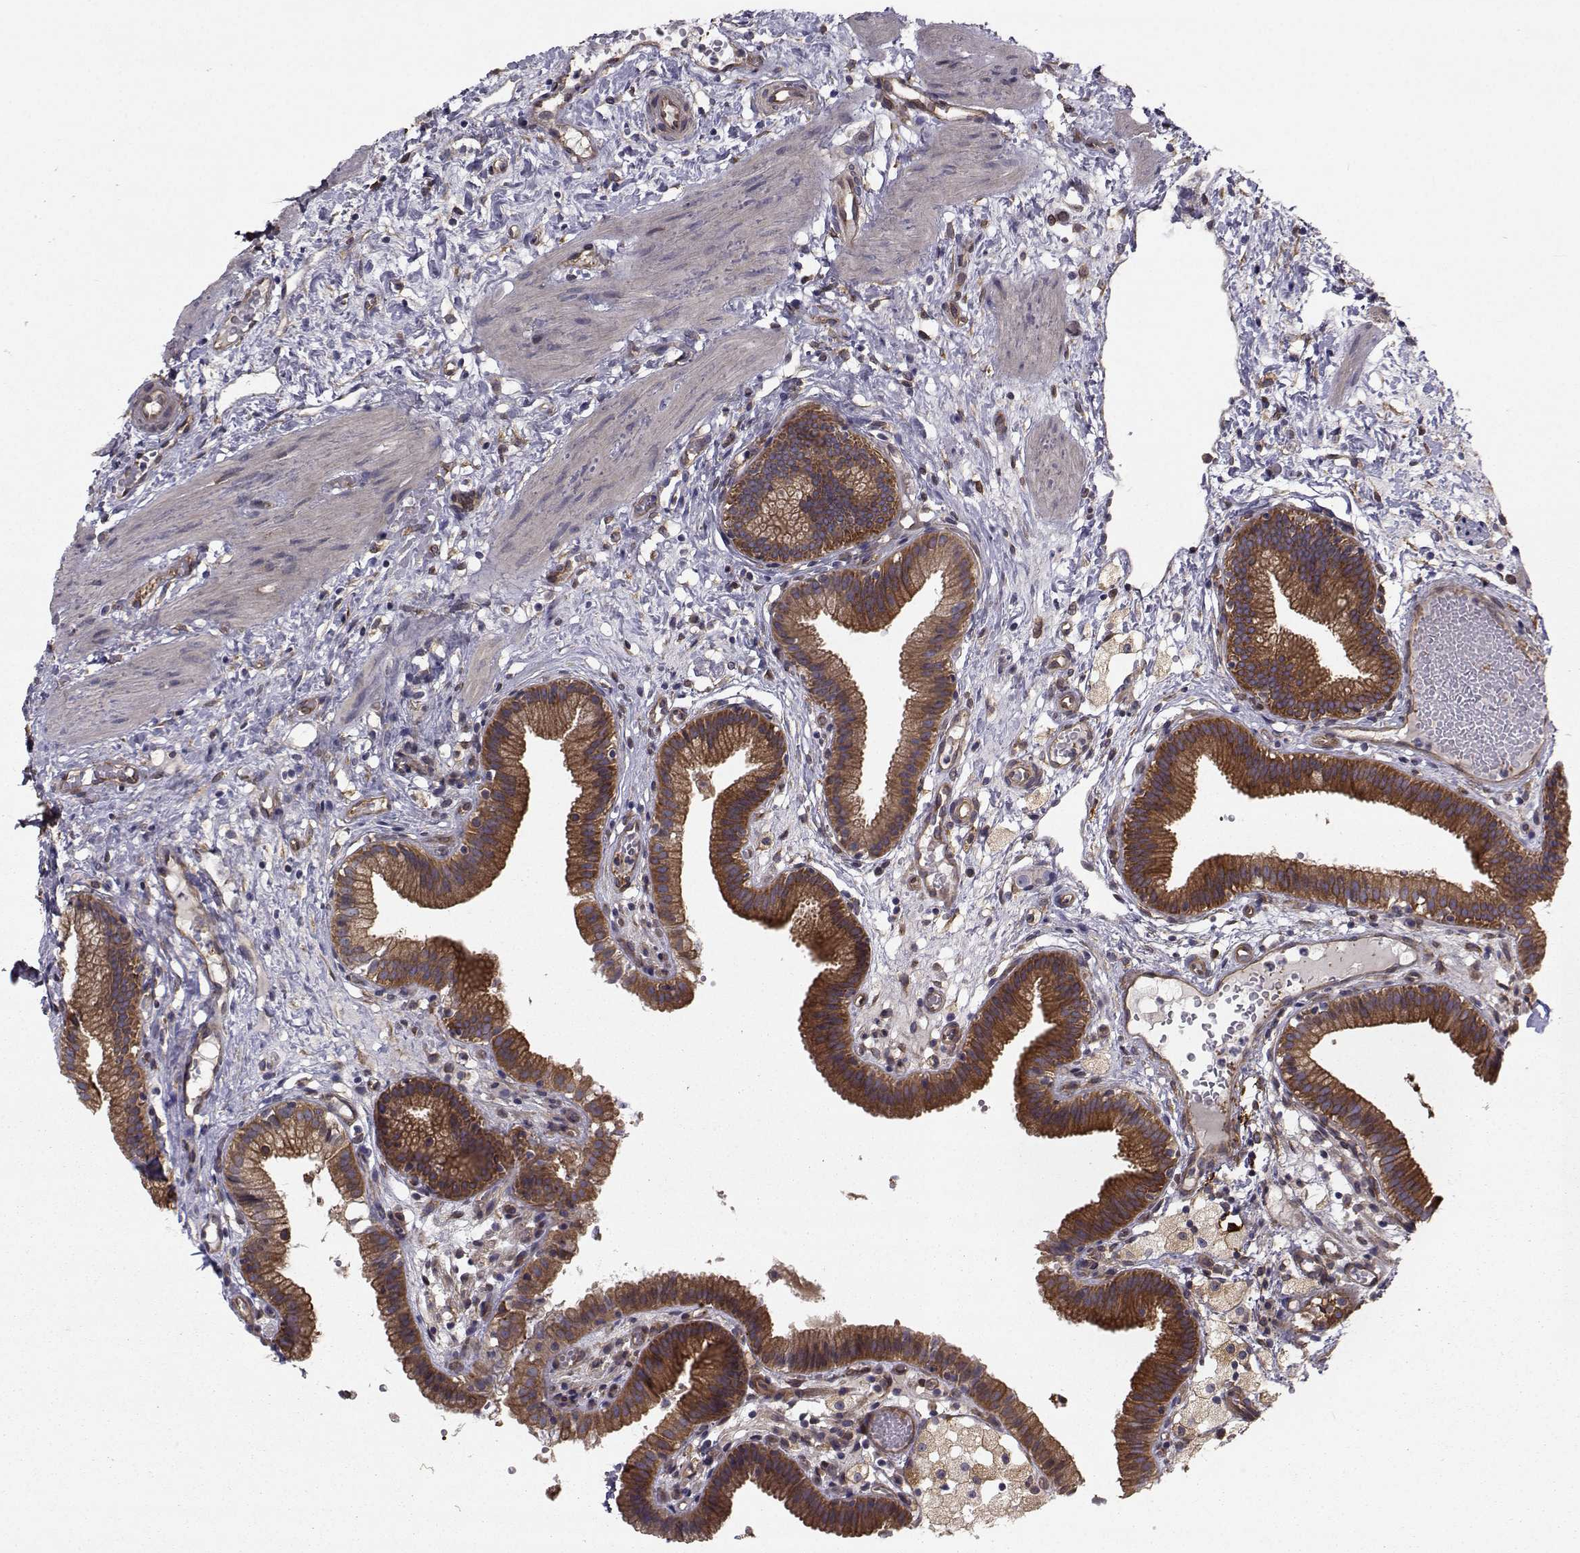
{"staining": {"intensity": "strong", "quantity": ">75%", "location": "cytoplasmic/membranous"}, "tissue": "gallbladder", "cell_type": "Glandular cells", "image_type": "normal", "snomed": [{"axis": "morphology", "description": "Normal tissue, NOS"}, {"axis": "topography", "description": "Gallbladder"}], "caption": "Immunohistochemistry (IHC) (DAB) staining of normal human gallbladder shows strong cytoplasmic/membranous protein staining in approximately >75% of glandular cells.", "gene": "TRIP10", "patient": {"sex": "female", "age": 24}}